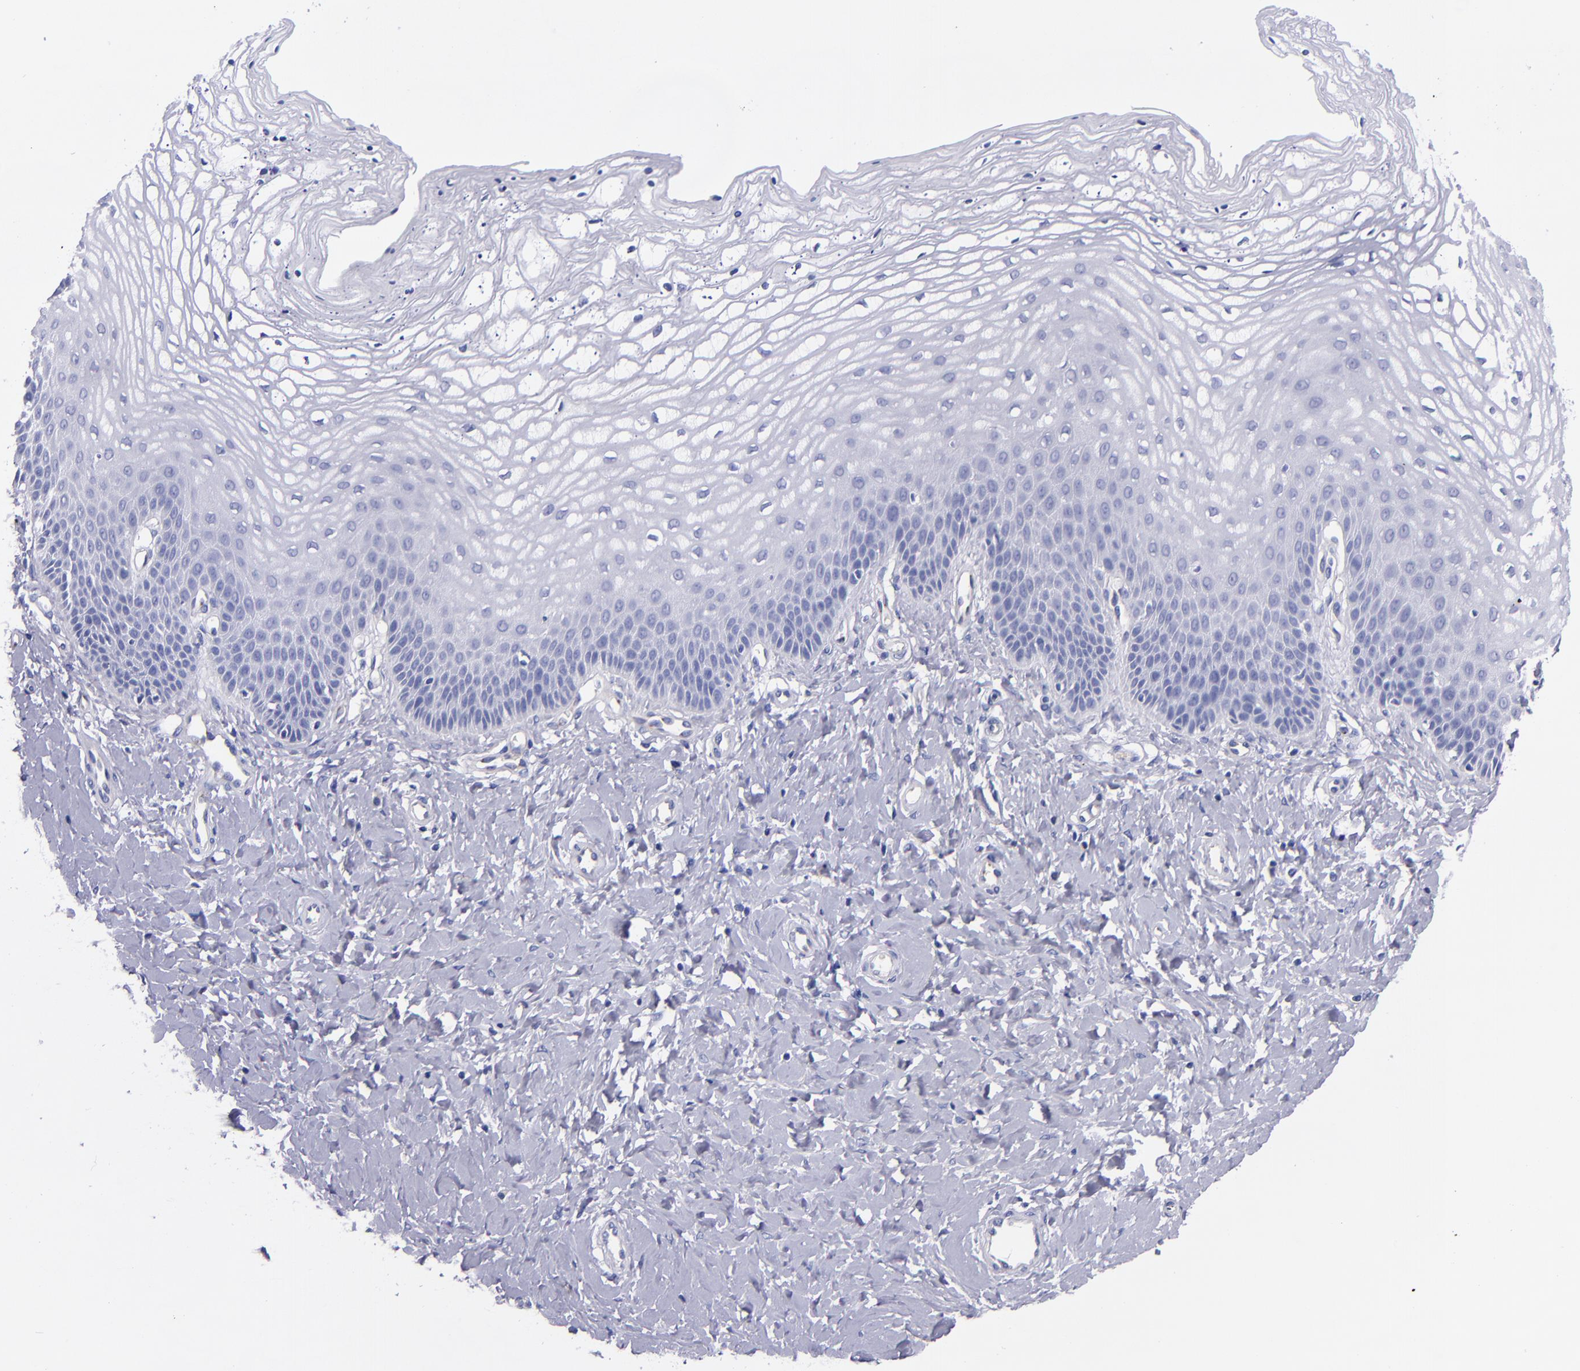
{"staining": {"intensity": "negative", "quantity": "none", "location": "none"}, "tissue": "vagina", "cell_type": "Squamous epithelial cells", "image_type": "normal", "snomed": [{"axis": "morphology", "description": "Normal tissue, NOS"}, {"axis": "topography", "description": "Vagina"}], "caption": "Squamous epithelial cells show no significant positivity in normal vagina.", "gene": "NOS3", "patient": {"sex": "female", "age": 68}}